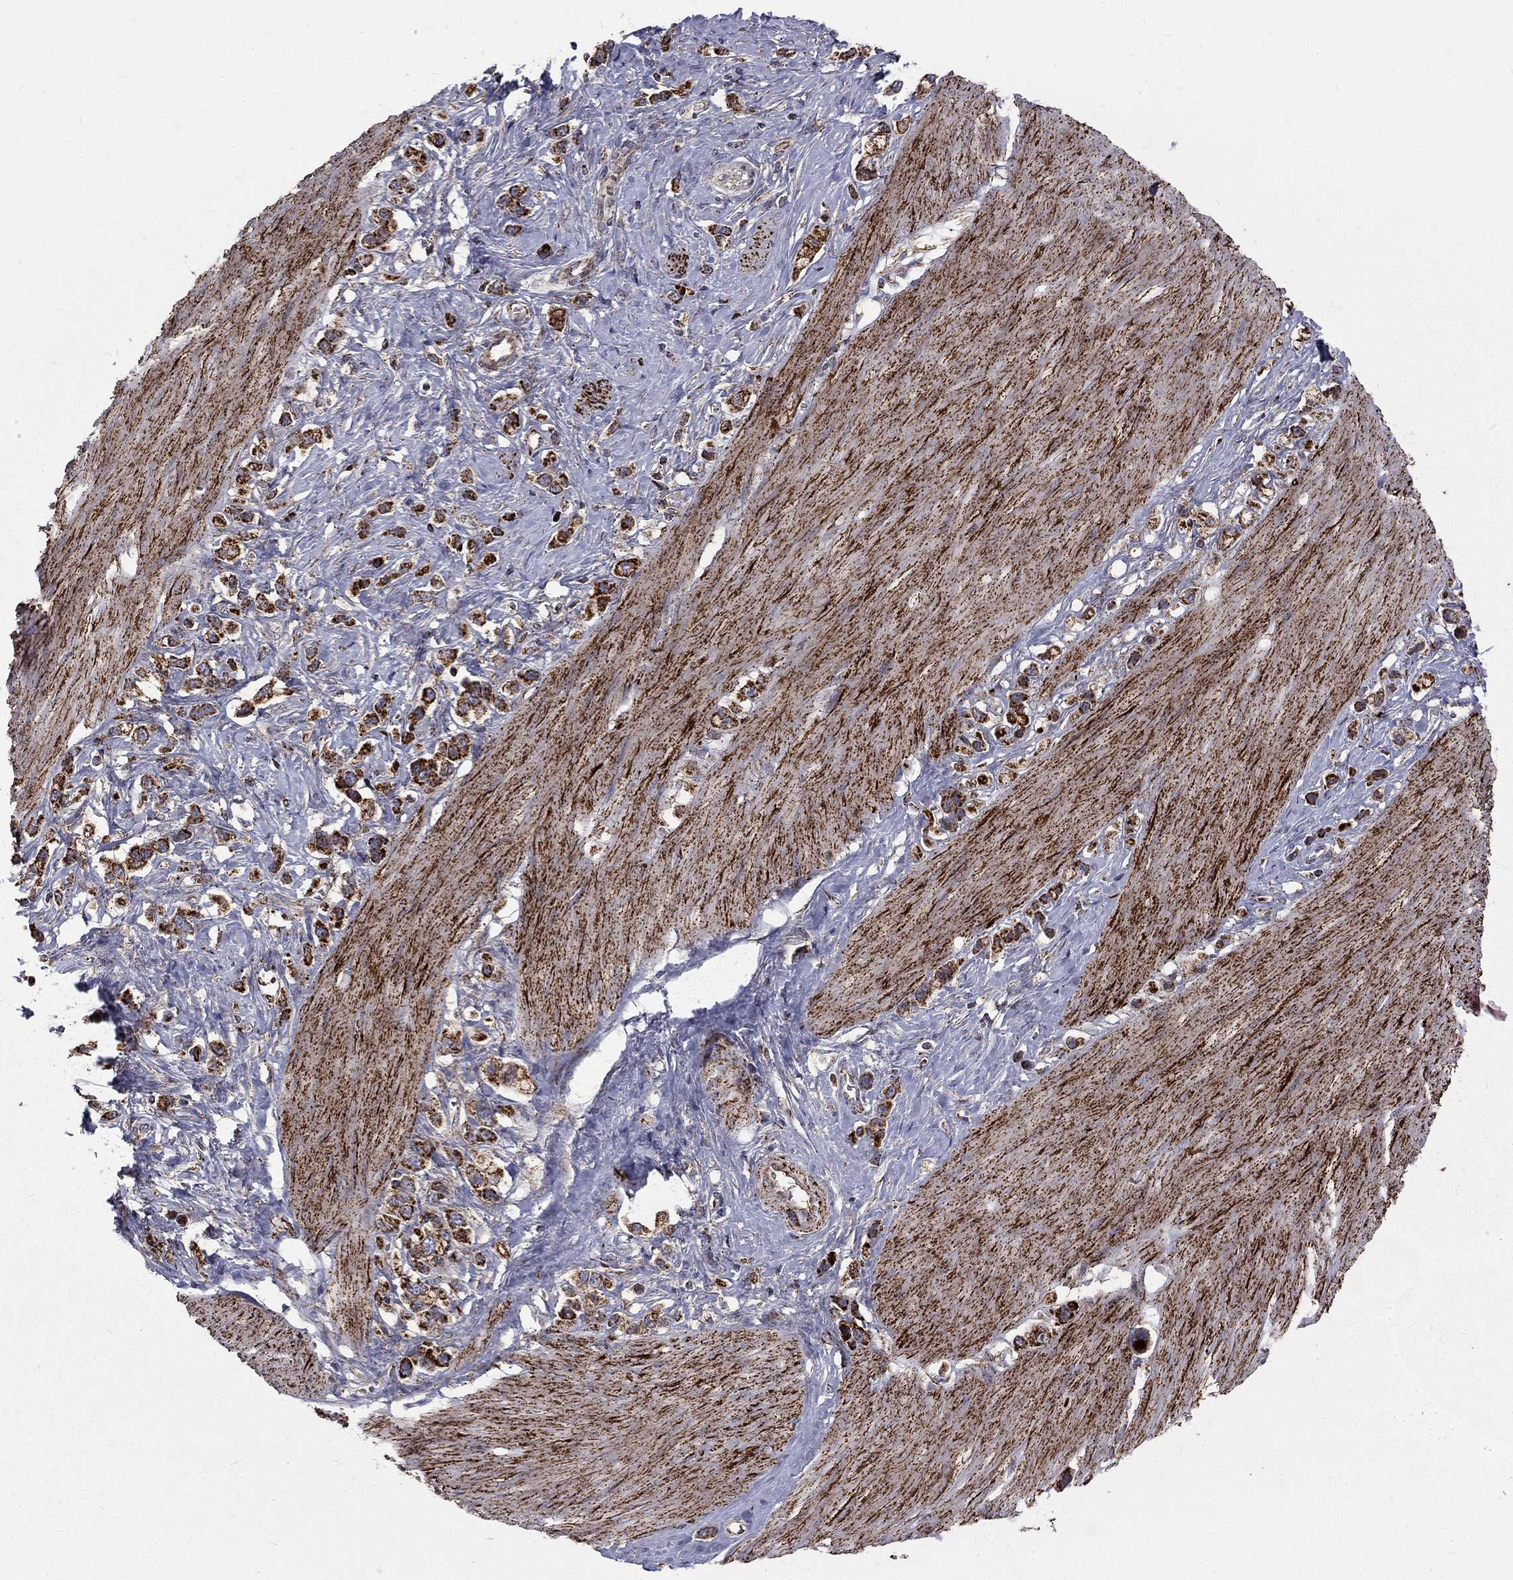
{"staining": {"intensity": "strong", "quantity": ">75%", "location": "cytoplasmic/membranous"}, "tissue": "stomach cancer", "cell_type": "Tumor cells", "image_type": "cancer", "snomed": [{"axis": "morphology", "description": "Normal tissue, NOS"}, {"axis": "morphology", "description": "Adenocarcinoma, NOS"}, {"axis": "morphology", "description": "Adenocarcinoma, High grade"}, {"axis": "topography", "description": "Stomach, upper"}, {"axis": "topography", "description": "Stomach"}], "caption": "Stomach cancer tissue reveals strong cytoplasmic/membranous staining in approximately >75% of tumor cells", "gene": "ALDH1B1", "patient": {"sex": "female", "age": 65}}